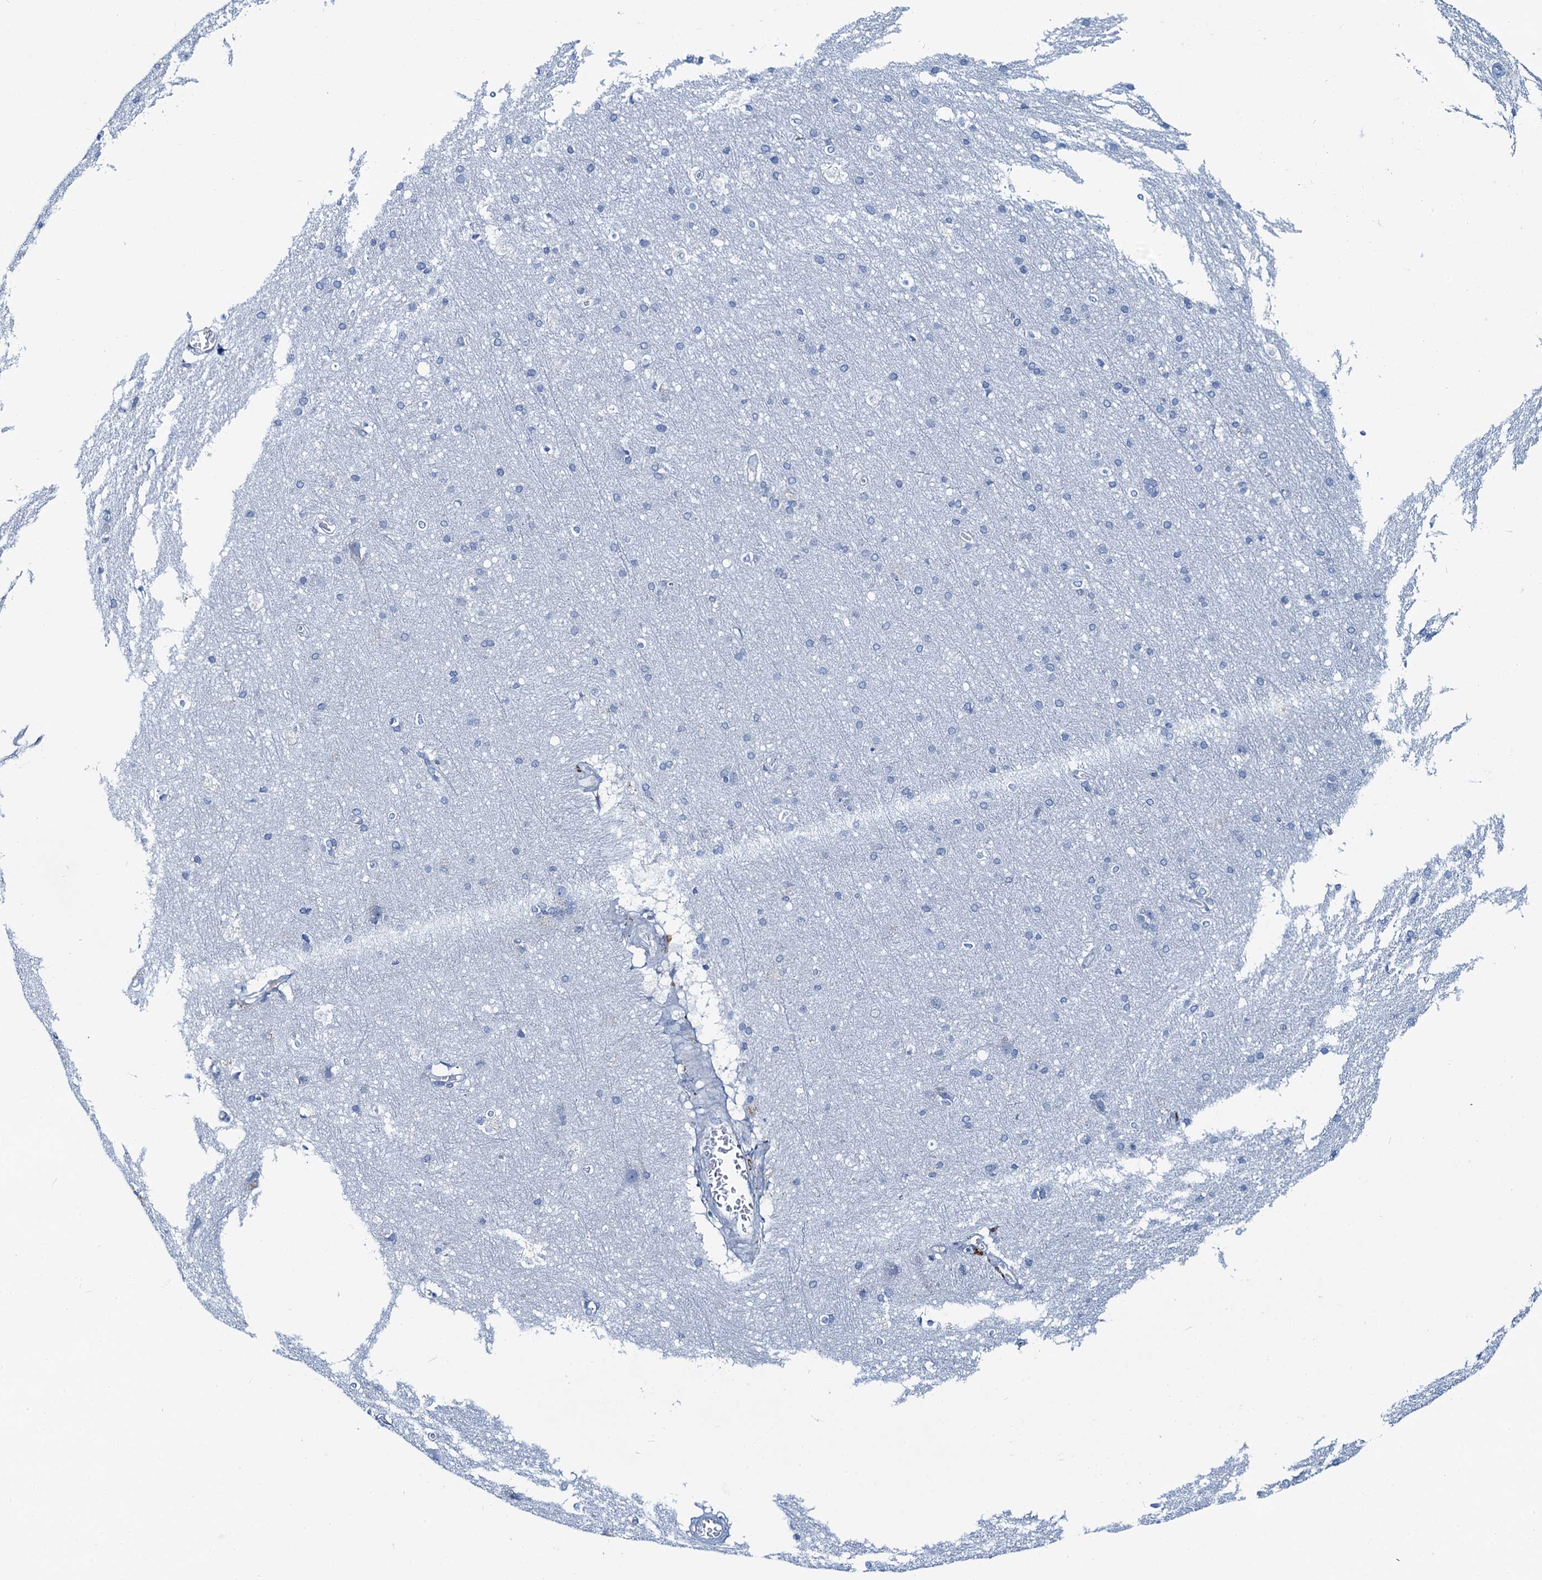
{"staining": {"intensity": "negative", "quantity": "none", "location": "none"}, "tissue": "cerebral cortex", "cell_type": "Endothelial cells", "image_type": "normal", "snomed": [{"axis": "morphology", "description": "Normal tissue, NOS"}, {"axis": "topography", "description": "Cerebral cortex"}], "caption": "IHC photomicrograph of unremarkable cerebral cortex: human cerebral cortex stained with DAB reveals no significant protein staining in endothelial cells.", "gene": "ASTE1", "patient": {"sex": "male", "age": 54}}